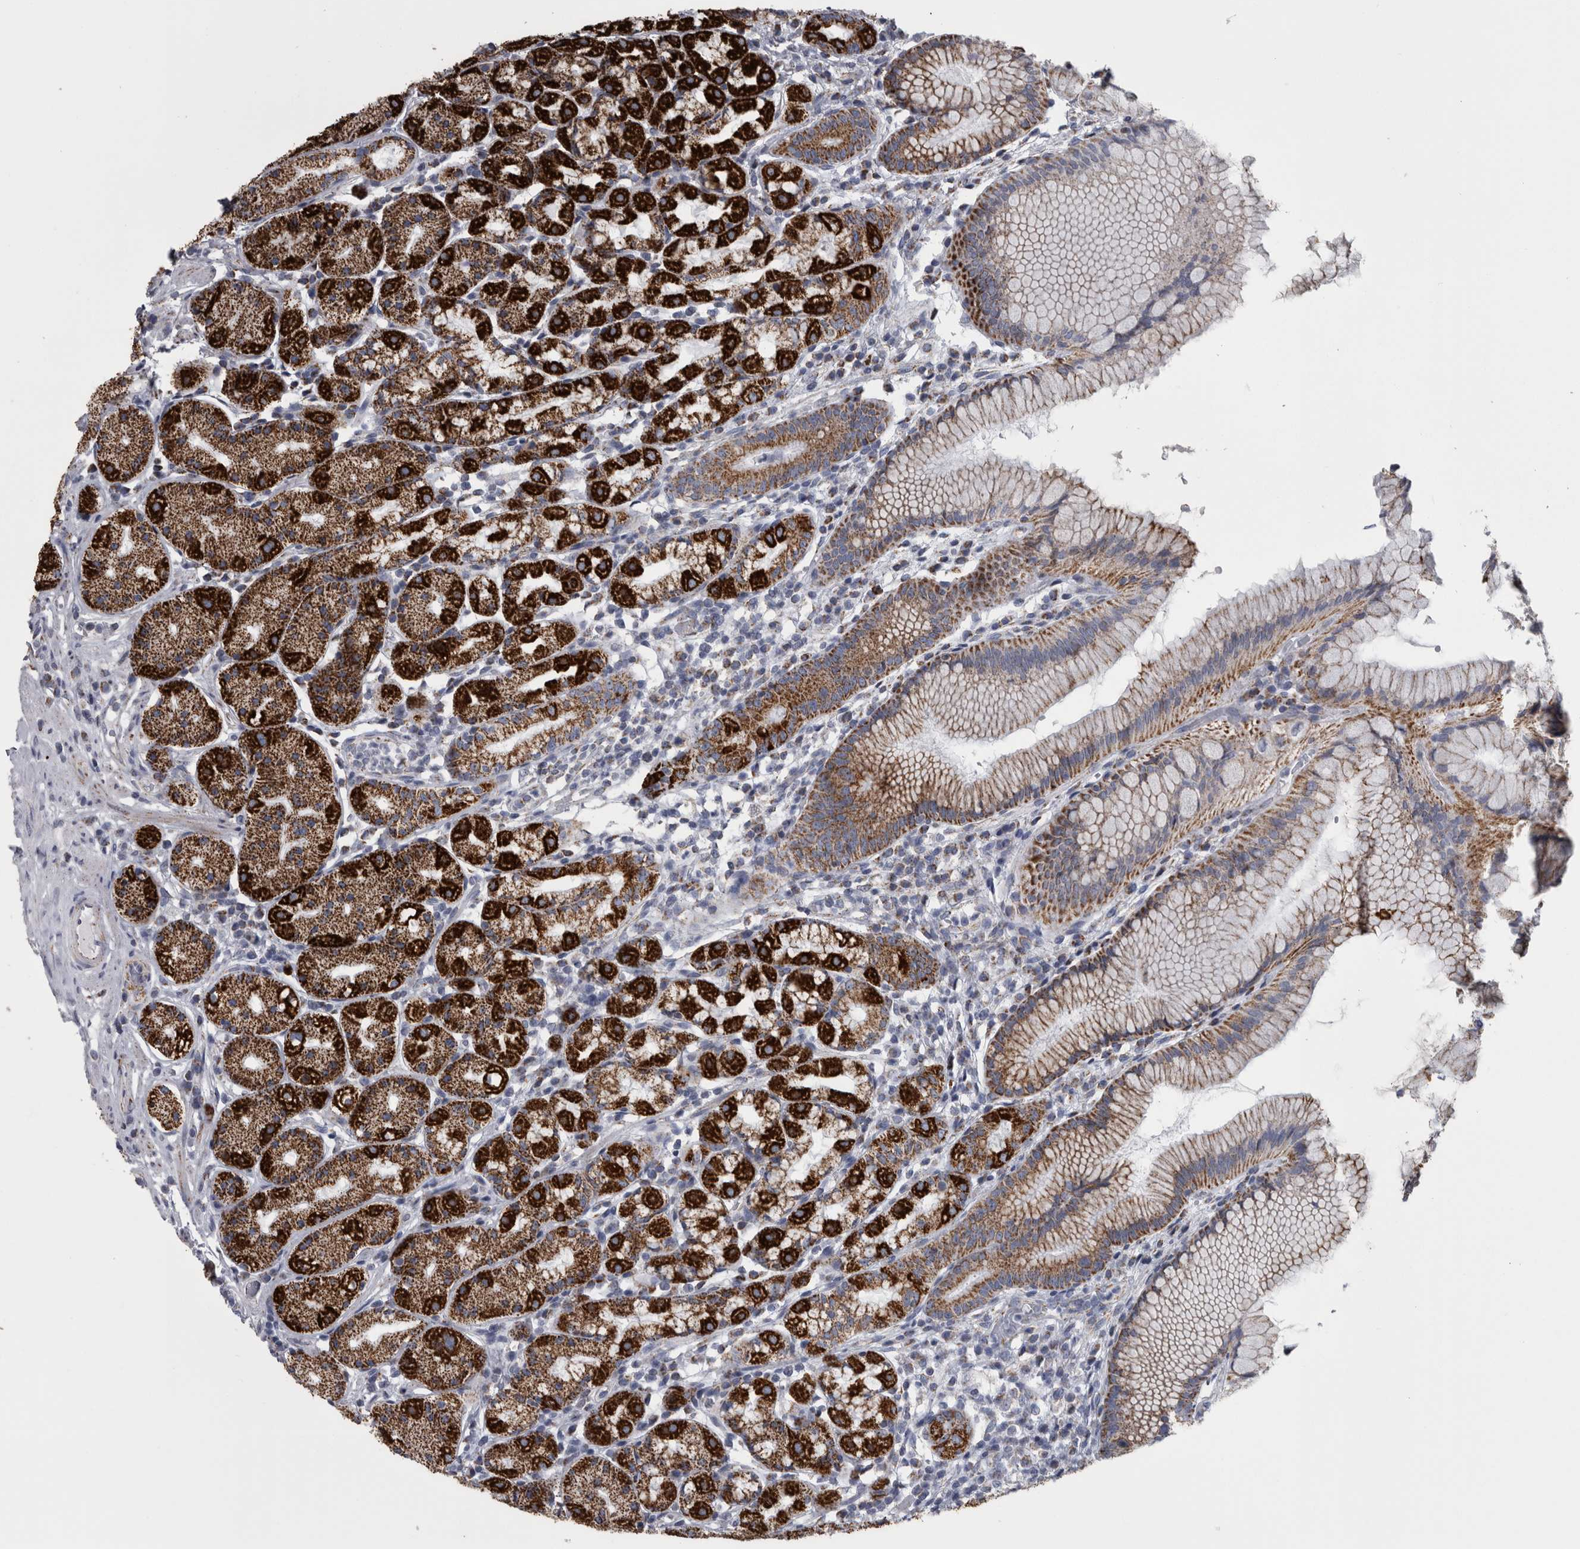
{"staining": {"intensity": "strong", "quantity": "25%-75%", "location": "cytoplasmic/membranous"}, "tissue": "stomach", "cell_type": "Glandular cells", "image_type": "normal", "snomed": [{"axis": "morphology", "description": "Normal tissue, NOS"}, {"axis": "topography", "description": "Stomach, lower"}], "caption": "Glandular cells exhibit high levels of strong cytoplasmic/membranous staining in approximately 25%-75% of cells in normal human stomach.", "gene": "DBT", "patient": {"sex": "female", "age": 56}}